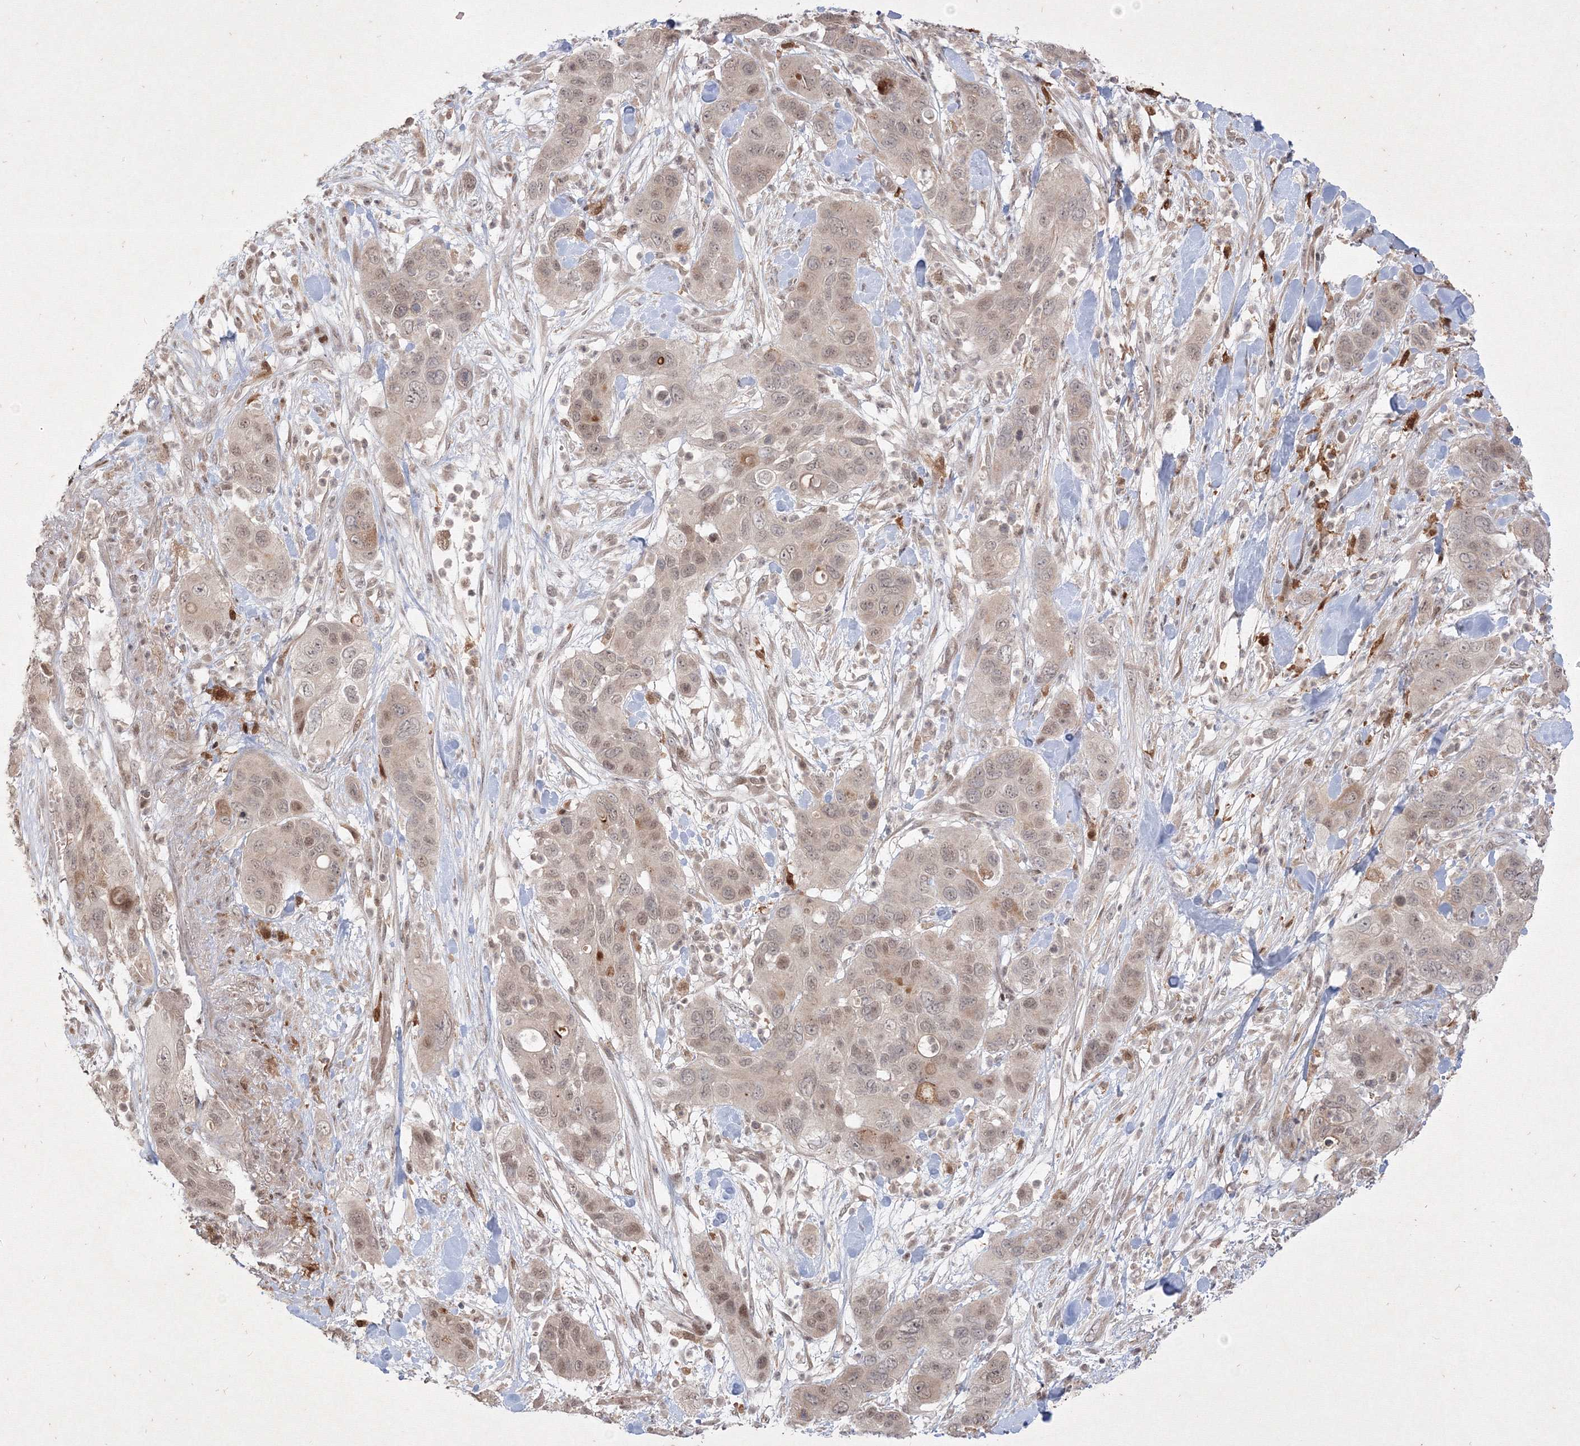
{"staining": {"intensity": "weak", "quantity": "<25%", "location": "nuclear"}, "tissue": "pancreatic cancer", "cell_type": "Tumor cells", "image_type": "cancer", "snomed": [{"axis": "morphology", "description": "Adenocarcinoma, NOS"}, {"axis": "topography", "description": "Pancreas"}], "caption": "Immunohistochemistry of pancreatic cancer (adenocarcinoma) exhibits no staining in tumor cells.", "gene": "TAB1", "patient": {"sex": "female", "age": 71}}